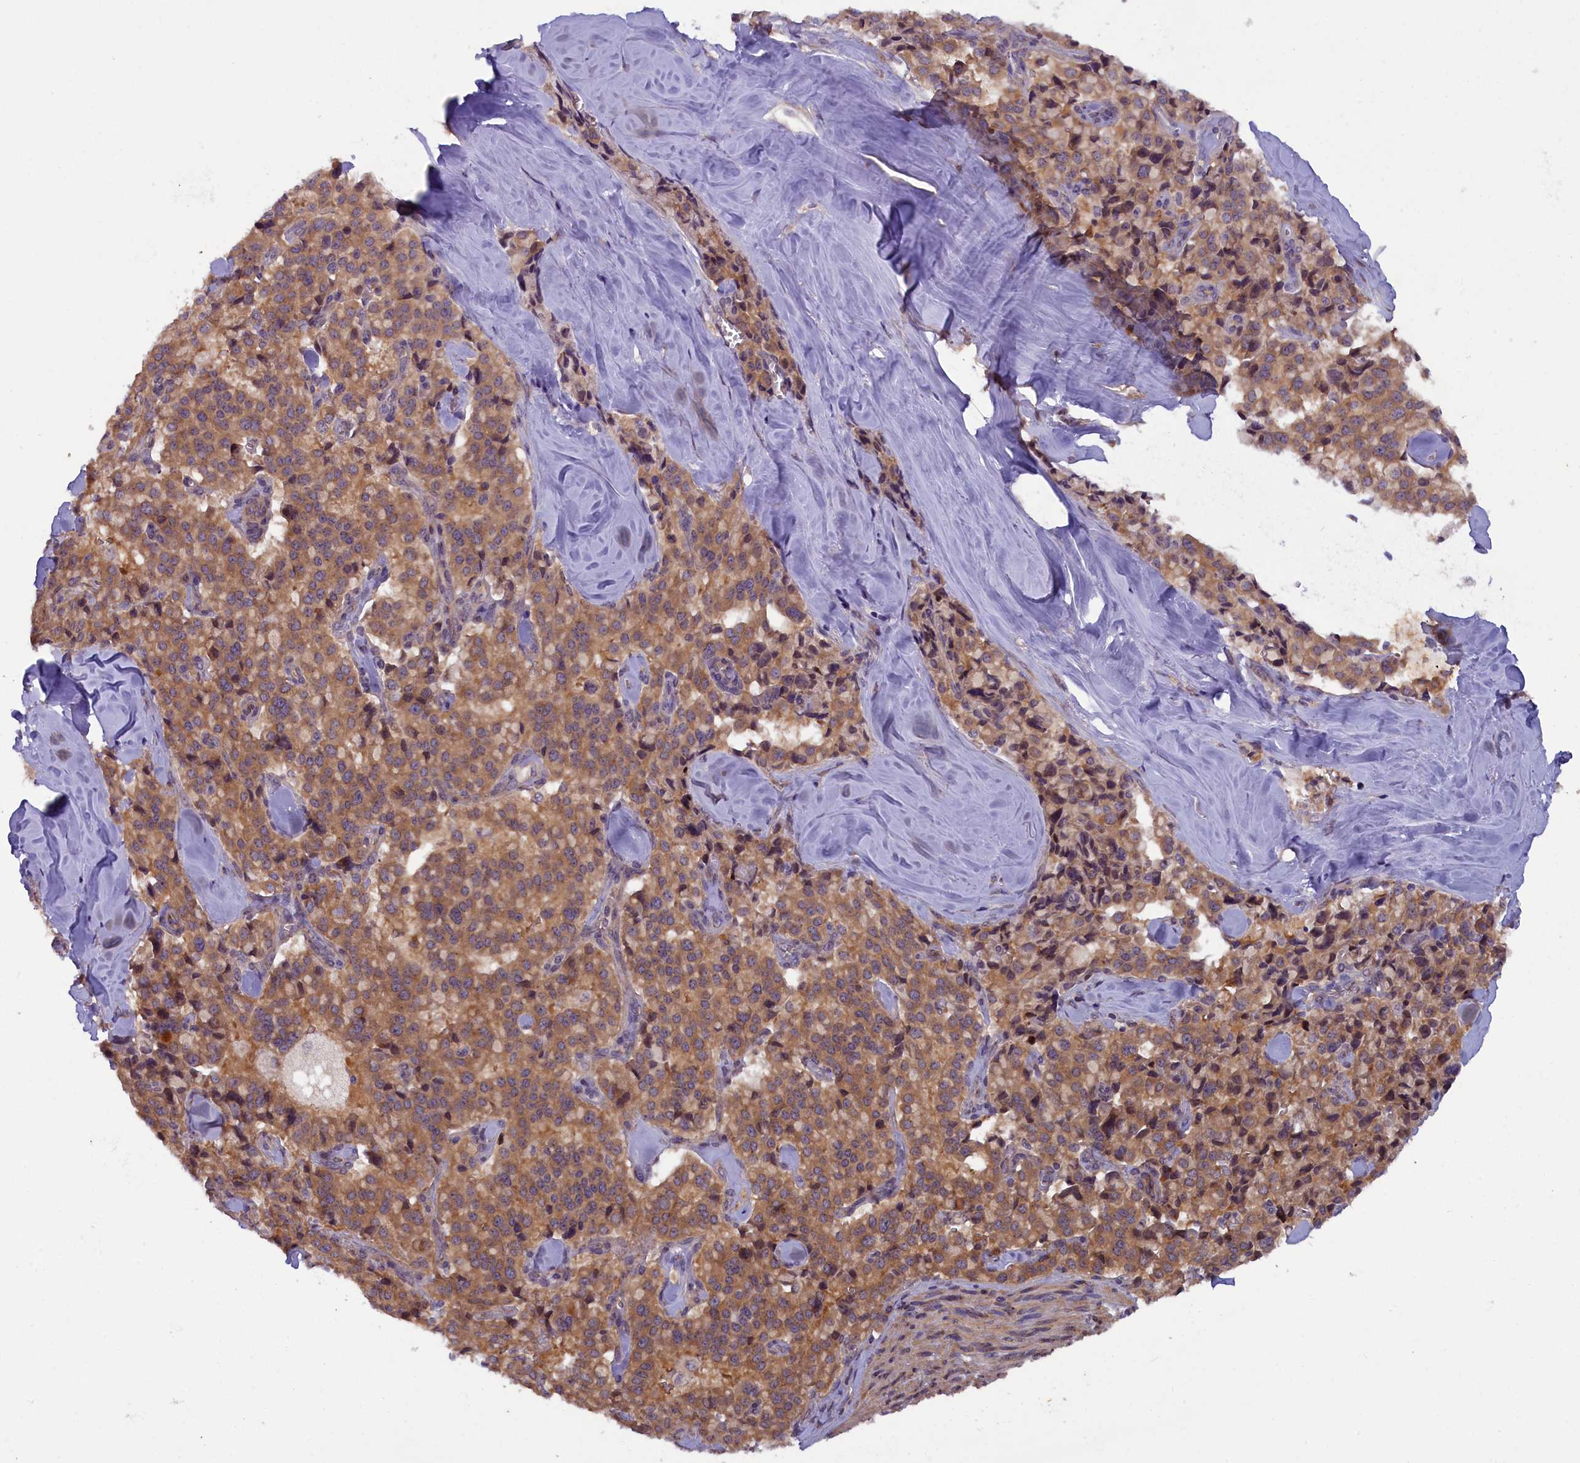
{"staining": {"intensity": "moderate", "quantity": ">75%", "location": "cytoplasmic/membranous"}, "tissue": "pancreatic cancer", "cell_type": "Tumor cells", "image_type": "cancer", "snomed": [{"axis": "morphology", "description": "Adenocarcinoma, NOS"}, {"axis": "topography", "description": "Pancreas"}], "caption": "High-power microscopy captured an immunohistochemistry (IHC) image of pancreatic cancer (adenocarcinoma), revealing moderate cytoplasmic/membranous expression in about >75% of tumor cells.", "gene": "CCDC9B", "patient": {"sex": "male", "age": 65}}